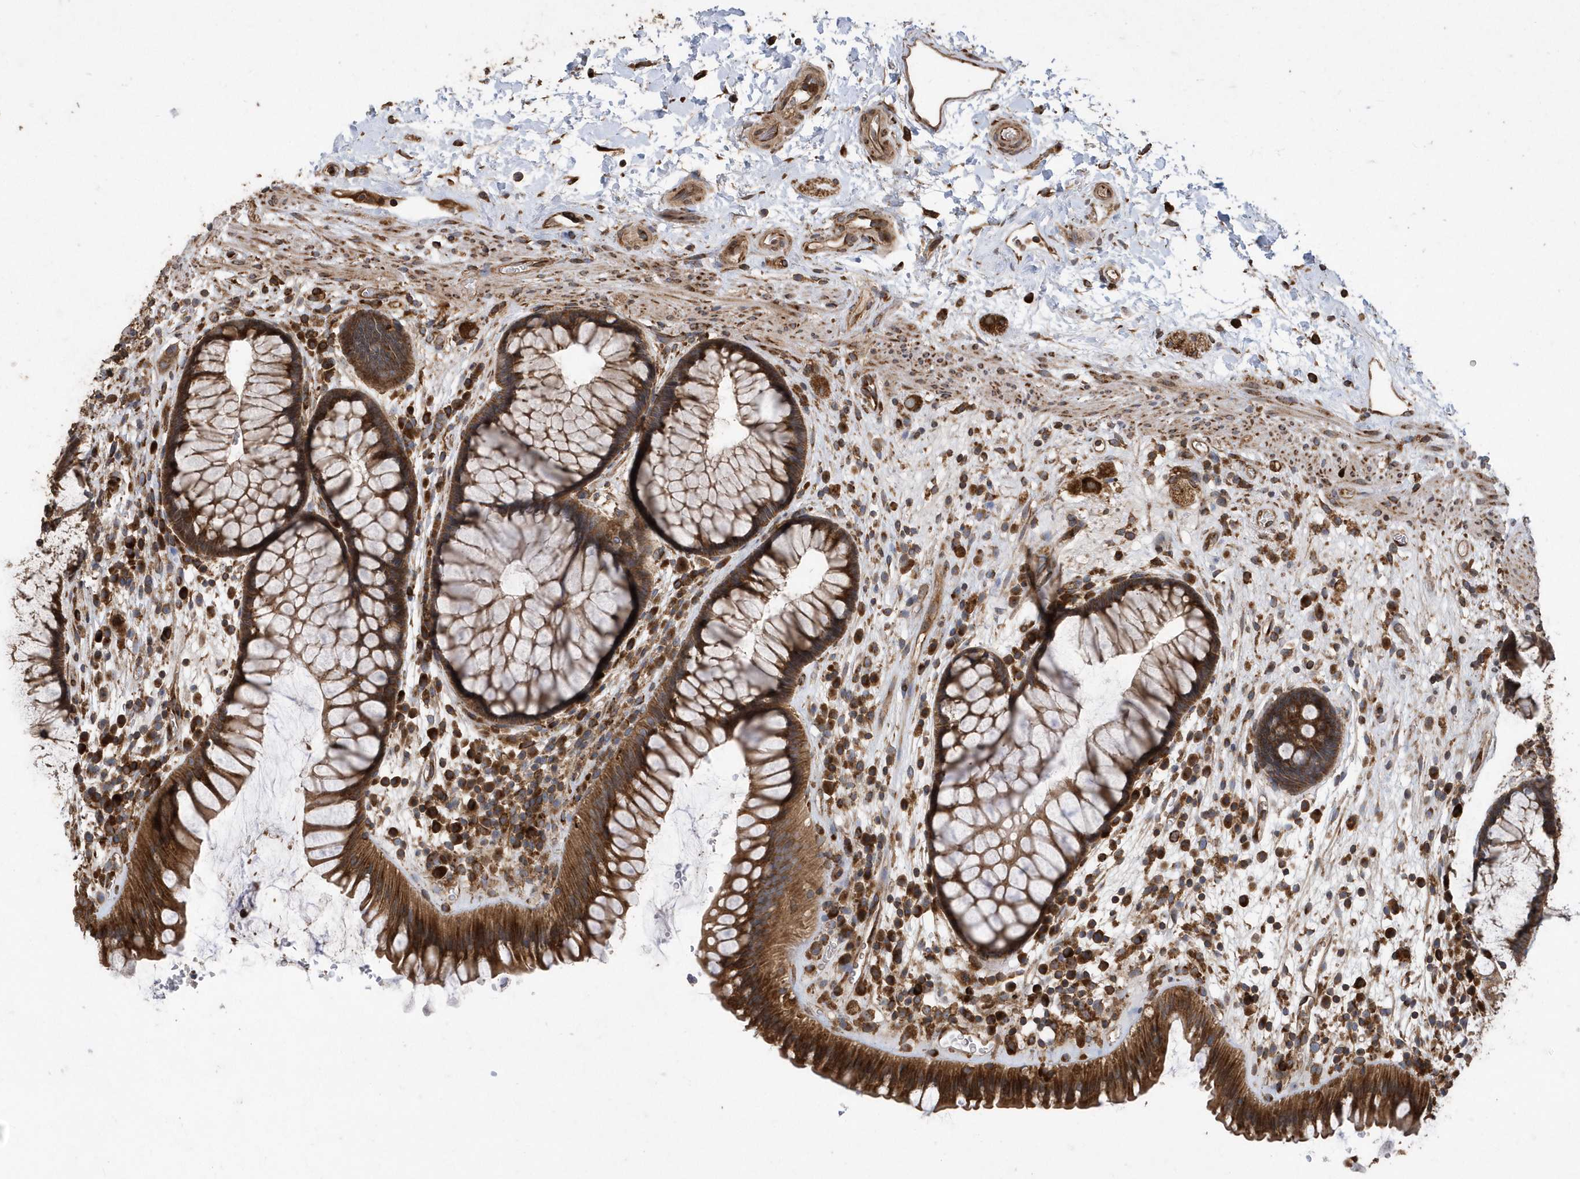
{"staining": {"intensity": "strong", "quantity": ">75%", "location": "cytoplasmic/membranous"}, "tissue": "rectum", "cell_type": "Glandular cells", "image_type": "normal", "snomed": [{"axis": "morphology", "description": "Normal tissue, NOS"}, {"axis": "topography", "description": "Rectum"}], "caption": "About >75% of glandular cells in unremarkable human rectum display strong cytoplasmic/membranous protein staining as visualized by brown immunohistochemical staining.", "gene": "WASHC5", "patient": {"sex": "male", "age": 51}}